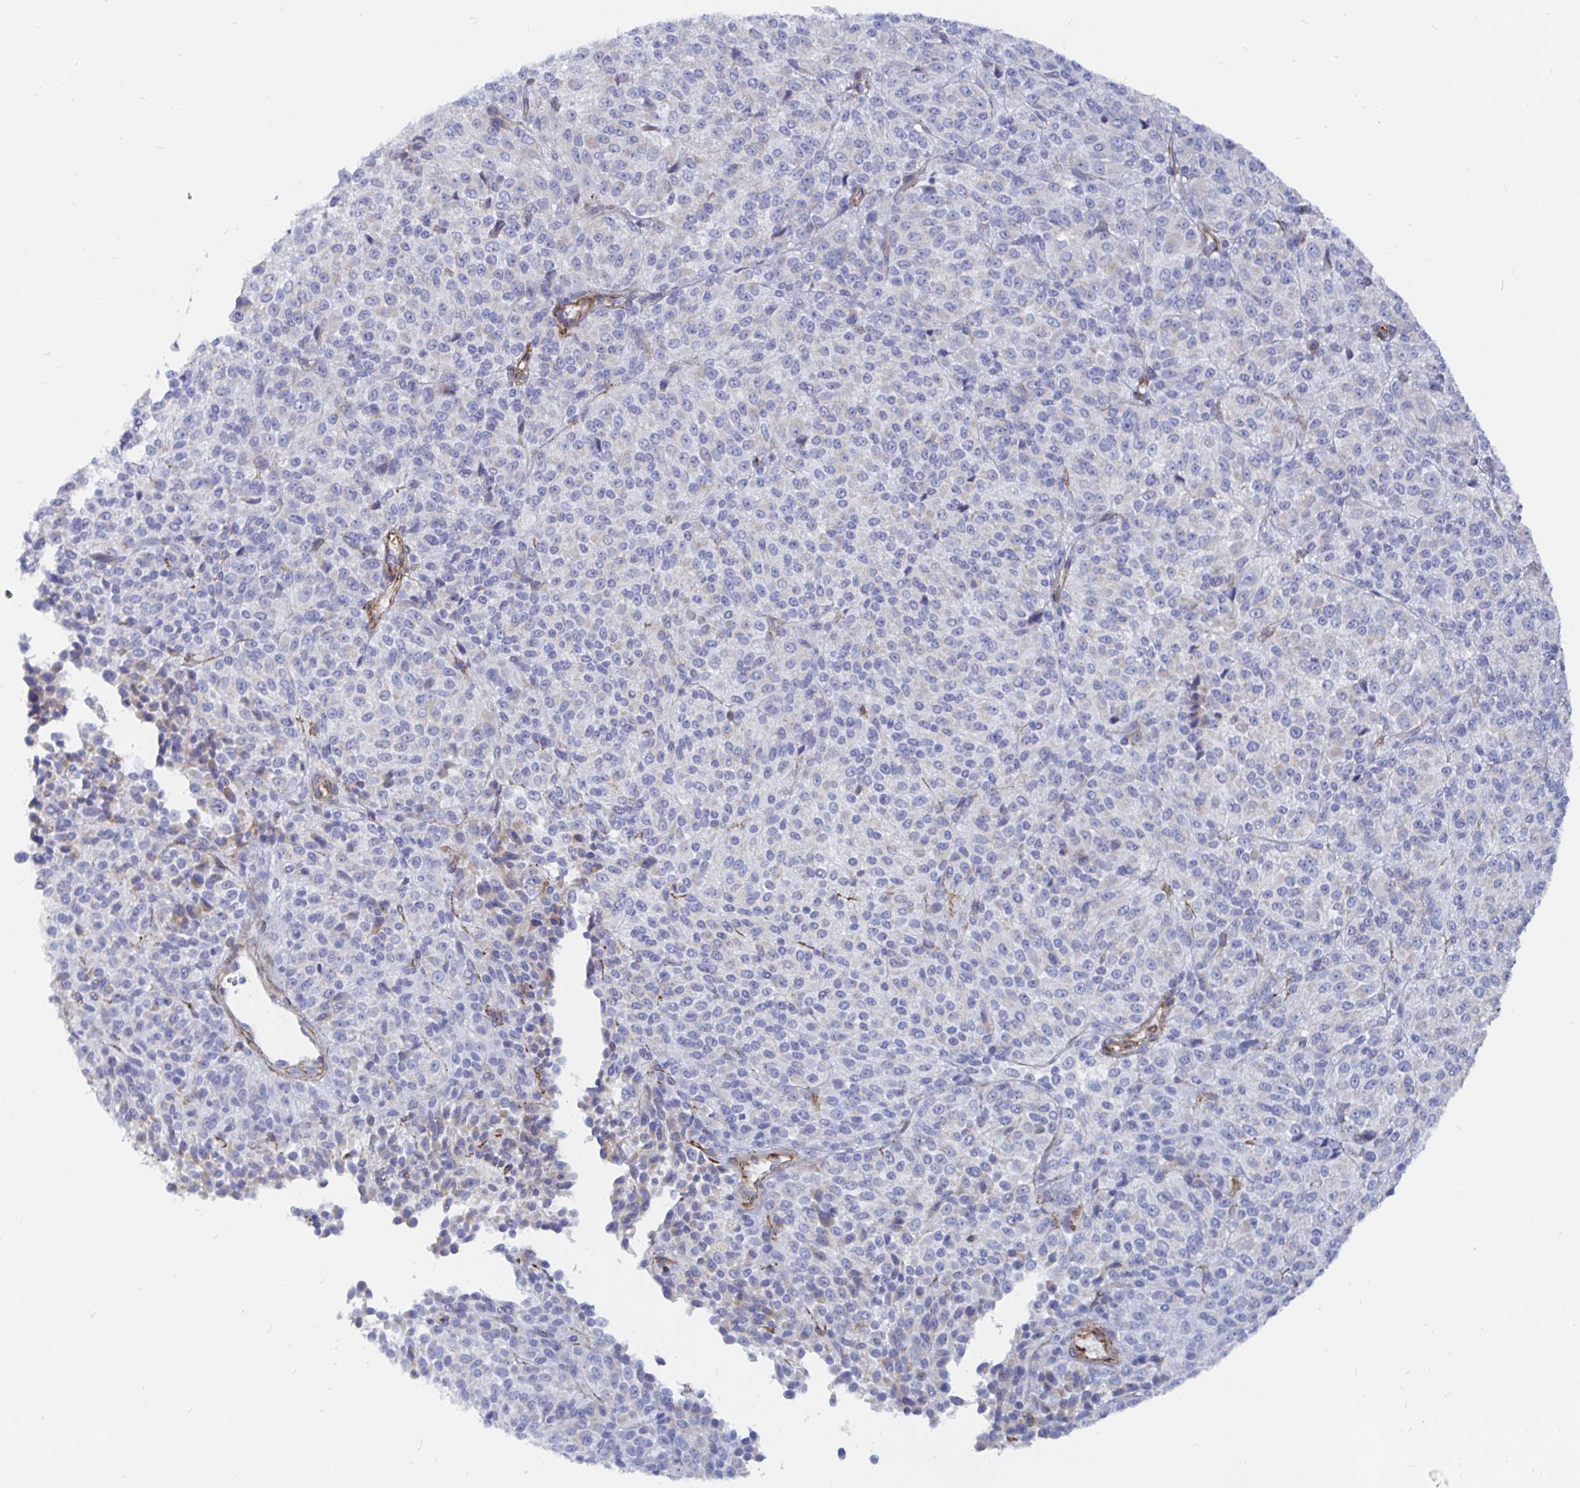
{"staining": {"intensity": "negative", "quantity": "none", "location": "none"}, "tissue": "melanoma", "cell_type": "Tumor cells", "image_type": "cancer", "snomed": [{"axis": "morphology", "description": "Malignant melanoma, Metastatic site"}, {"axis": "topography", "description": "Brain"}], "caption": "DAB (3,3'-diaminobenzidine) immunohistochemical staining of melanoma reveals no significant positivity in tumor cells.", "gene": "COX16", "patient": {"sex": "female", "age": 56}}